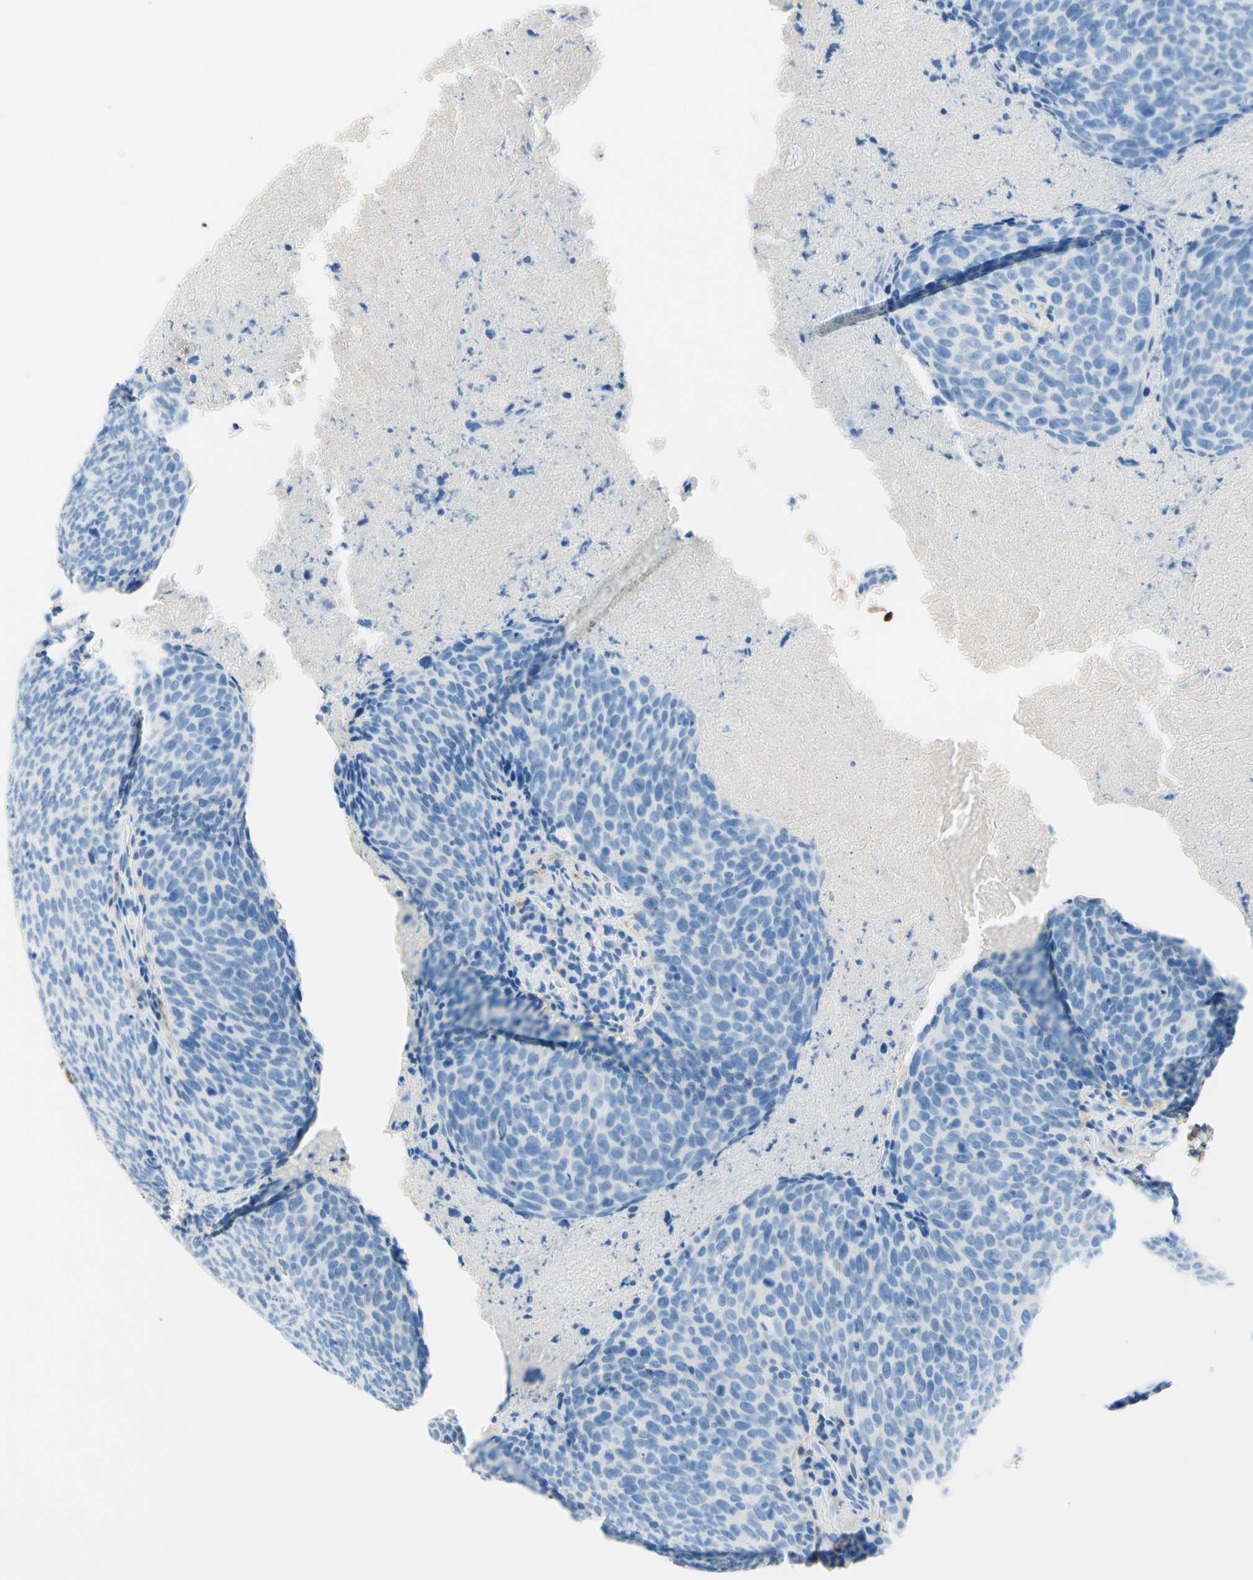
{"staining": {"intensity": "negative", "quantity": "none", "location": "none"}, "tissue": "head and neck cancer", "cell_type": "Tumor cells", "image_type": "cancer", "snomed": [{"axis": "morphology", "description": "Squamous cell carcinoma, NOS"}, {"axis": "morphology", "description": "Squamous cell carcinoma, metastatic, NOS"}, {"axis": "topography", "description": "Lymph node"}, {"axis": "topography", "description": "Head-Neck"}], "caption": "A histopathology image of human squamous cell carcinoma (head and neck) is negative for staining in tumor cells.", "gene": "MFAP5", "patient": {"sex": "male", "age": 62}}